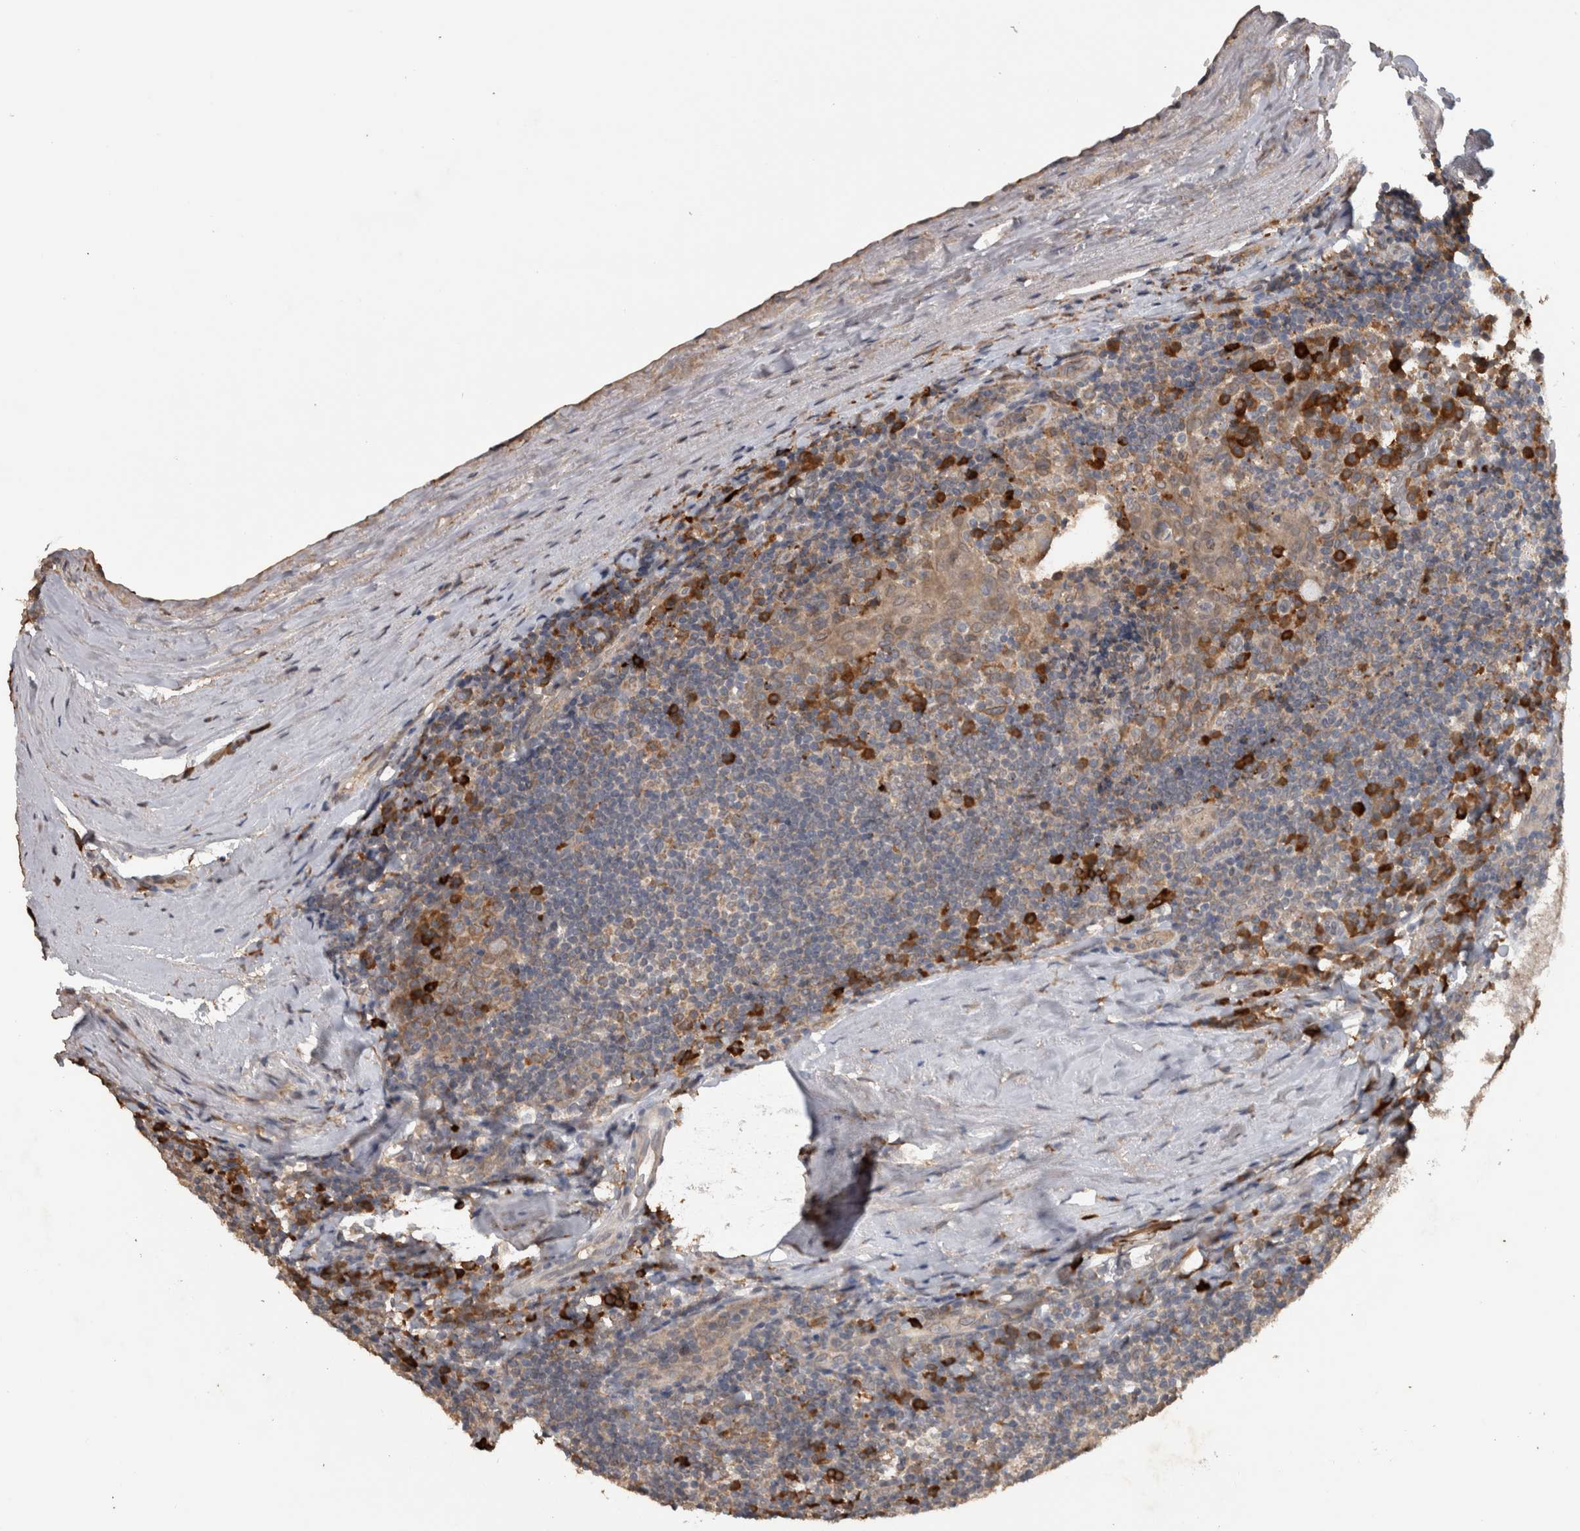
{"staining": {"intensity": "weak", "quantity": ">75%", "location": "cytoplasmic/membranous"}, "tissue": "tonsil", "cell_type": "Germinal center cells", "image_type": "normal", "snomed": [{"axis": "morphology", "description": "Normal tissue, NOS"}, {"axis": "topography", "description": "Tonsil"}], "caption": "Immunohistochemical staining of normal tonsil exhibits low levels of weak cytoplasmic/membranous expression in about >75% of germinal center cells.", "gene": "ADGRL3", "patient": {"sex": "male", "age": 37}}